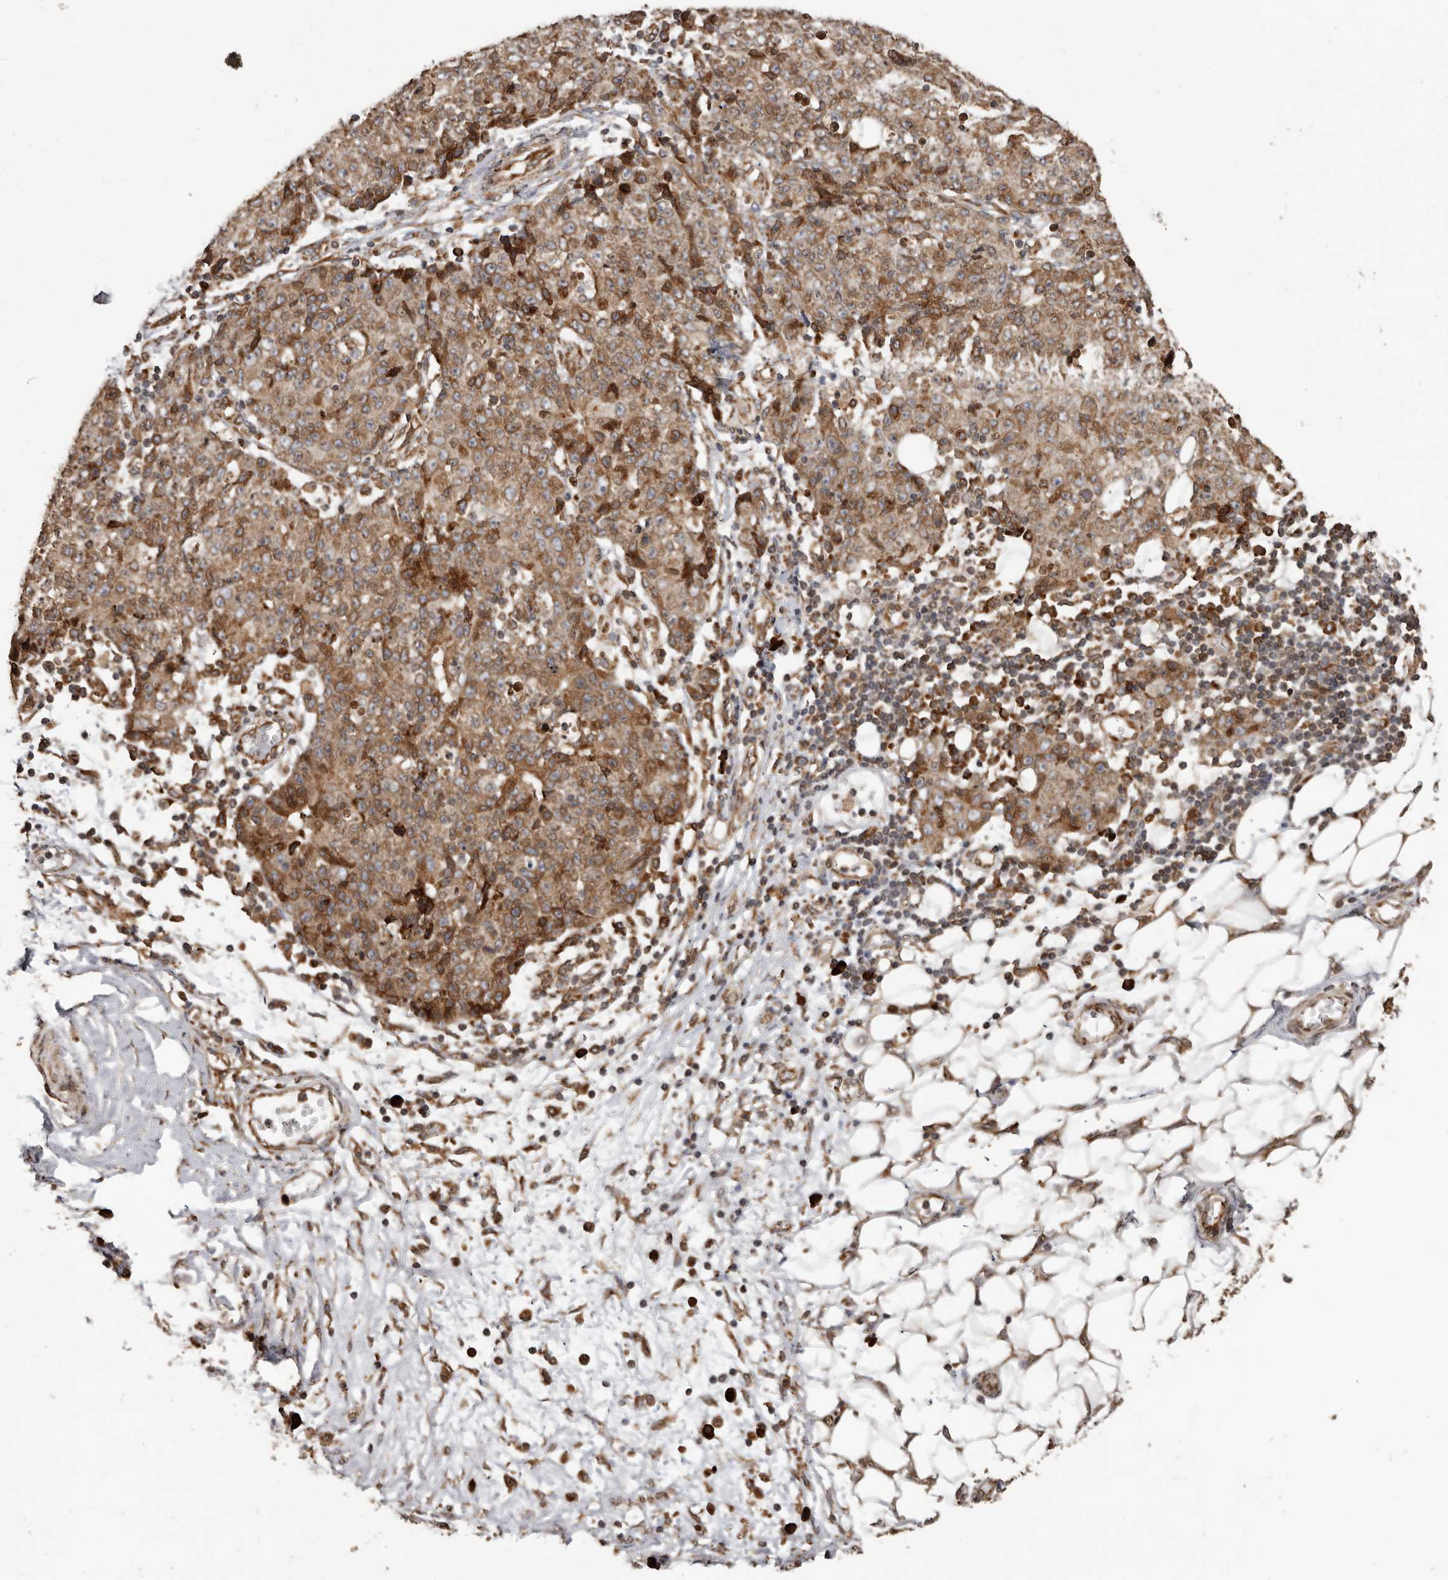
{"staining": {"intensity": "moderate", "quantity": ">75%", "location": "cytoplasmic/membranous"}, "tissue": "ovarian cancer", "cell_type": "Tumor cells", "image_type": "cancer", "snomed": [{"axis": "morphology", "description": "Carcinoma, endometroid"}, {"axis": "topography", "description": "Ovary"}], "caption": "Human ovarian cancer stained with a protein marker displays moderate staining in tumor cells.", "gene": "NUP43", "patient": {"sex": "female", "age": 42}}